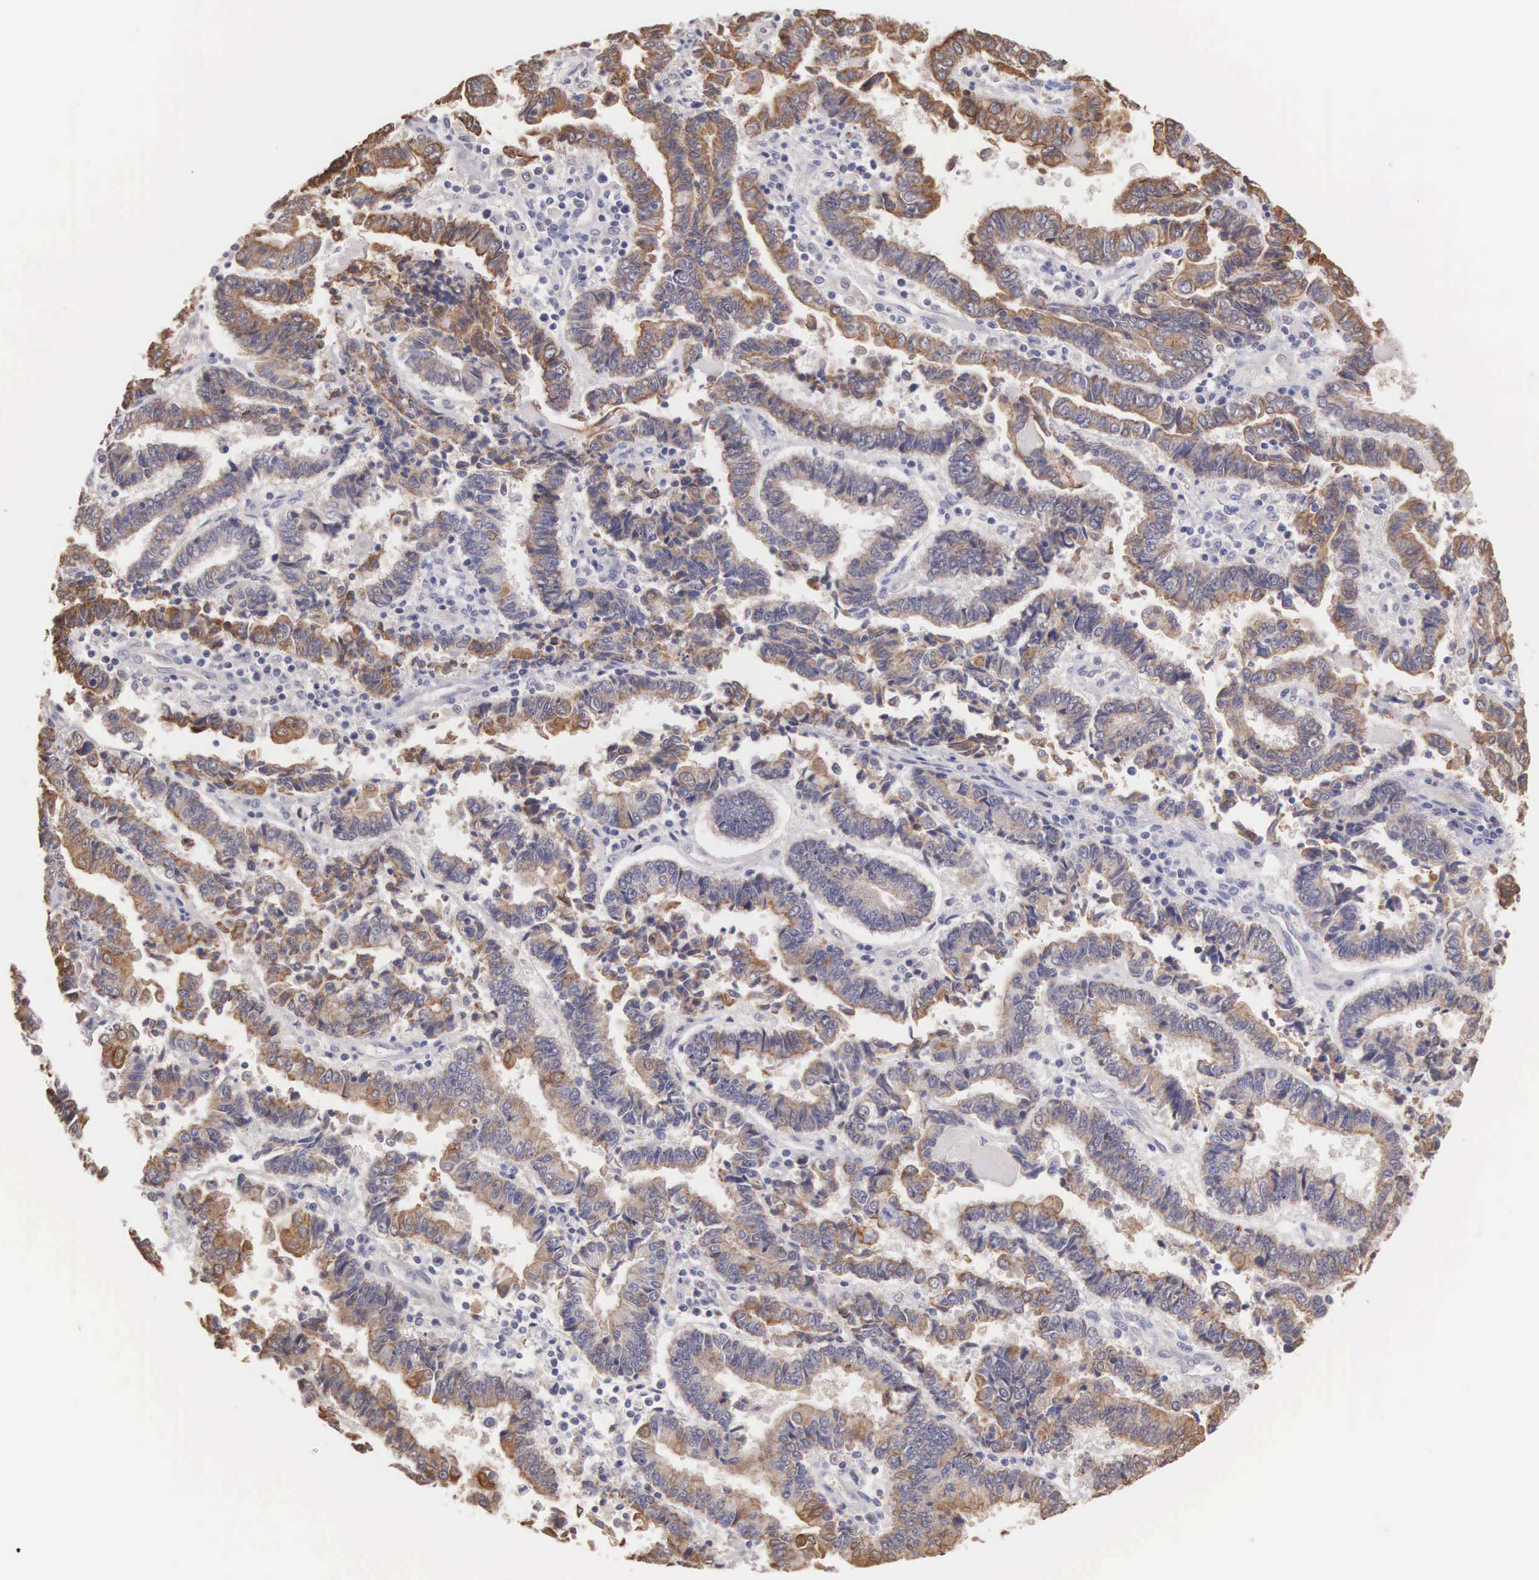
{"staining": {"intensity": "moderate", "quantity": ">75%", "location": "cytoplasmic/membranous"}, "tissue": "endometrial cancer", "cell_type": "Tumor cells", "image_type": "cancer", "snomed": [{"axis": "morphology", "description": "Adenocarcinoma, NOS"}, {"axis": "topography", "description": "Endometrium"}], "caption": "Protein staining reveals moderate cytoplasmic/membranous positivity in about >75% of tumor cells in endometrial cancer (adenocarcinoma).", "gene": "PIR", "patient": {"sex": "female", "age": 75}}